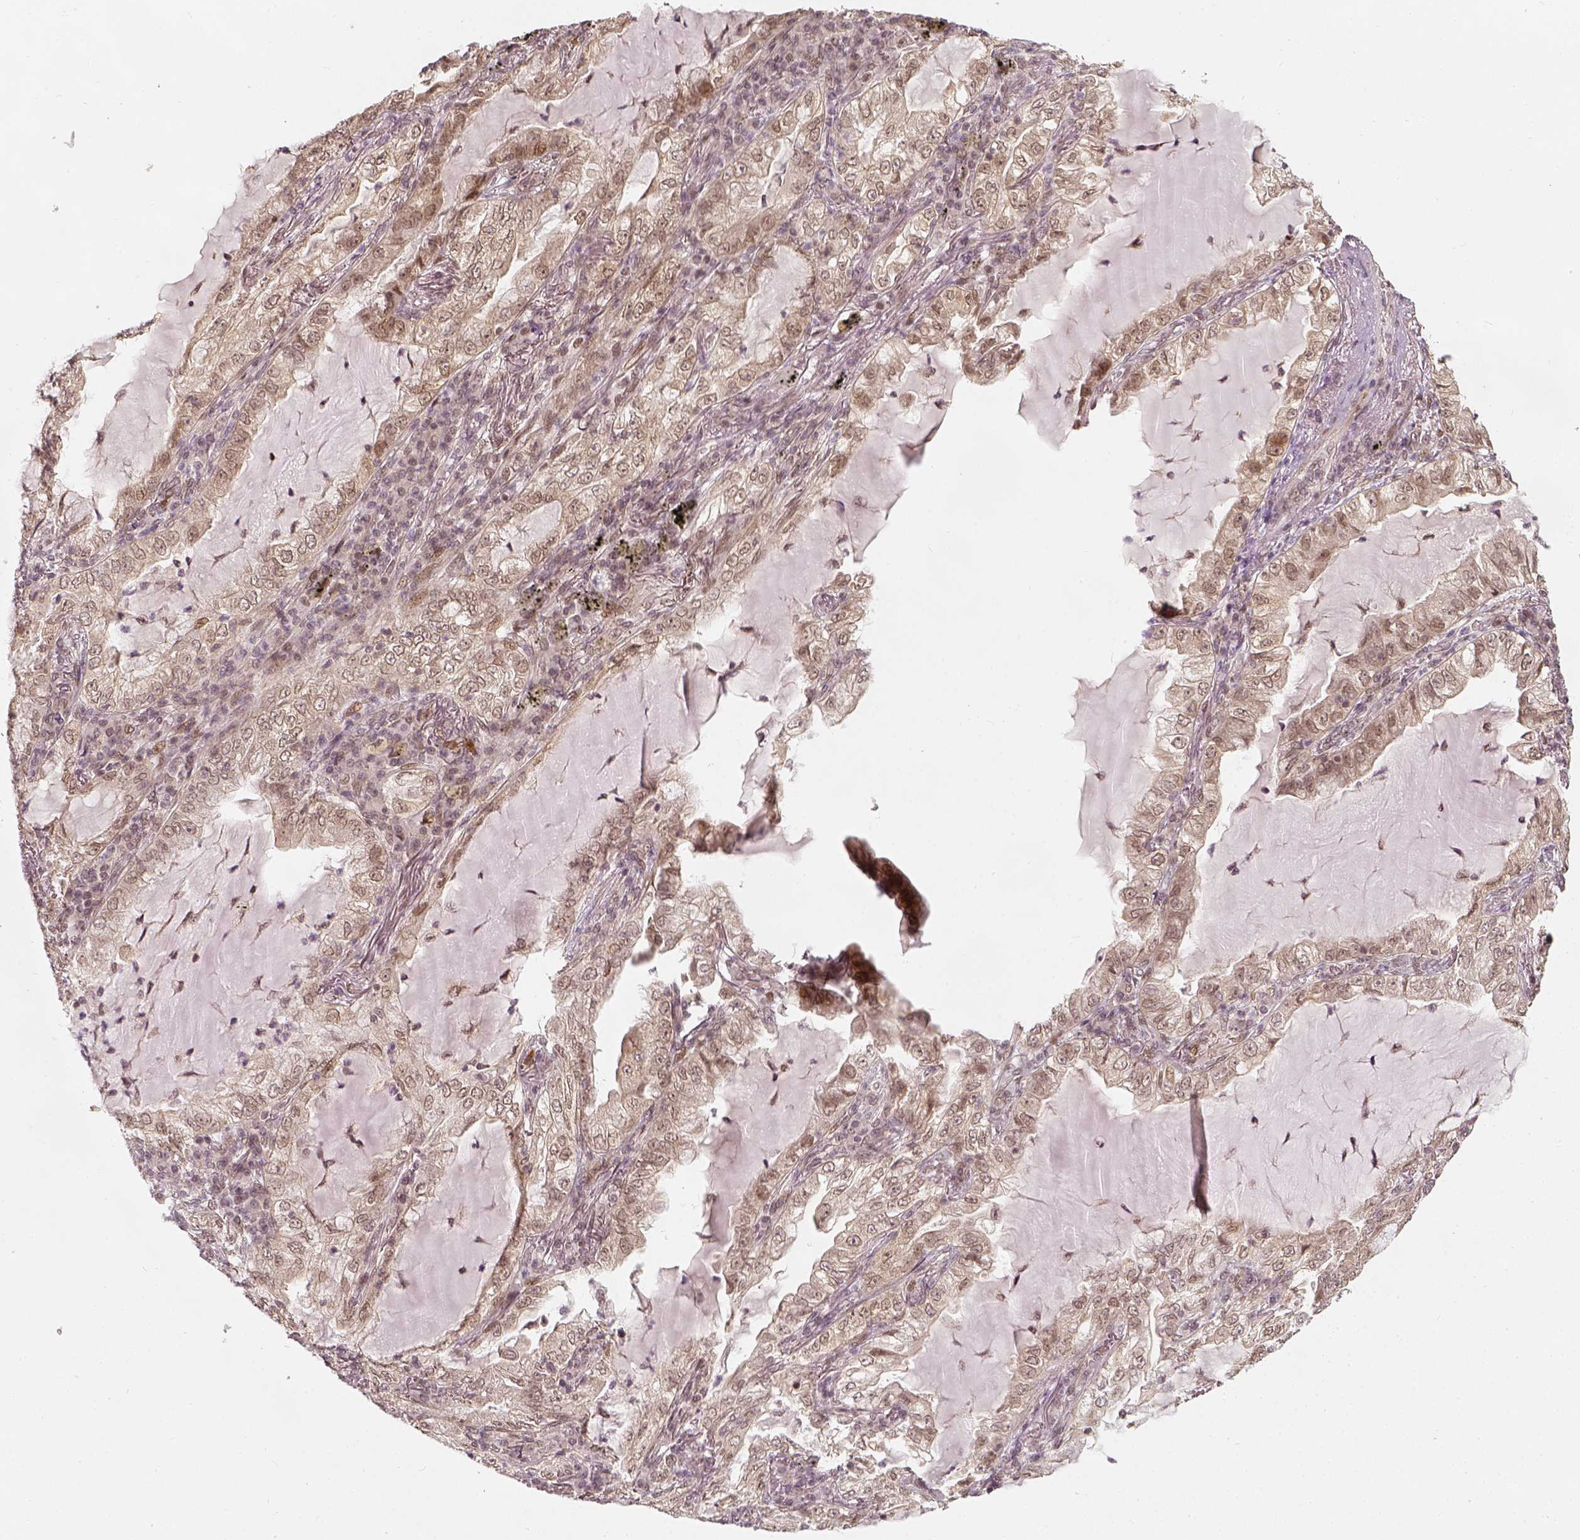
{"staining": {"intensity": "weak", "quantity": ">75%", "location": "nuclear"}, "tissue": "lung cancer", "cell_type": "Tumor cells", "image_type": "cancer", "snomed": [{"axis": "morphology", "description": "Adenocarcinoma, NOS"}, {"axis": "topography", "description": "Lung"}], "caption": "Adenocarcinoma (lung) tissue reveals weak nuclear positivity in approximately >75% of tumor cells", "gene": "ZMAT3", "patient": {"sex": "female", "age": 73}}